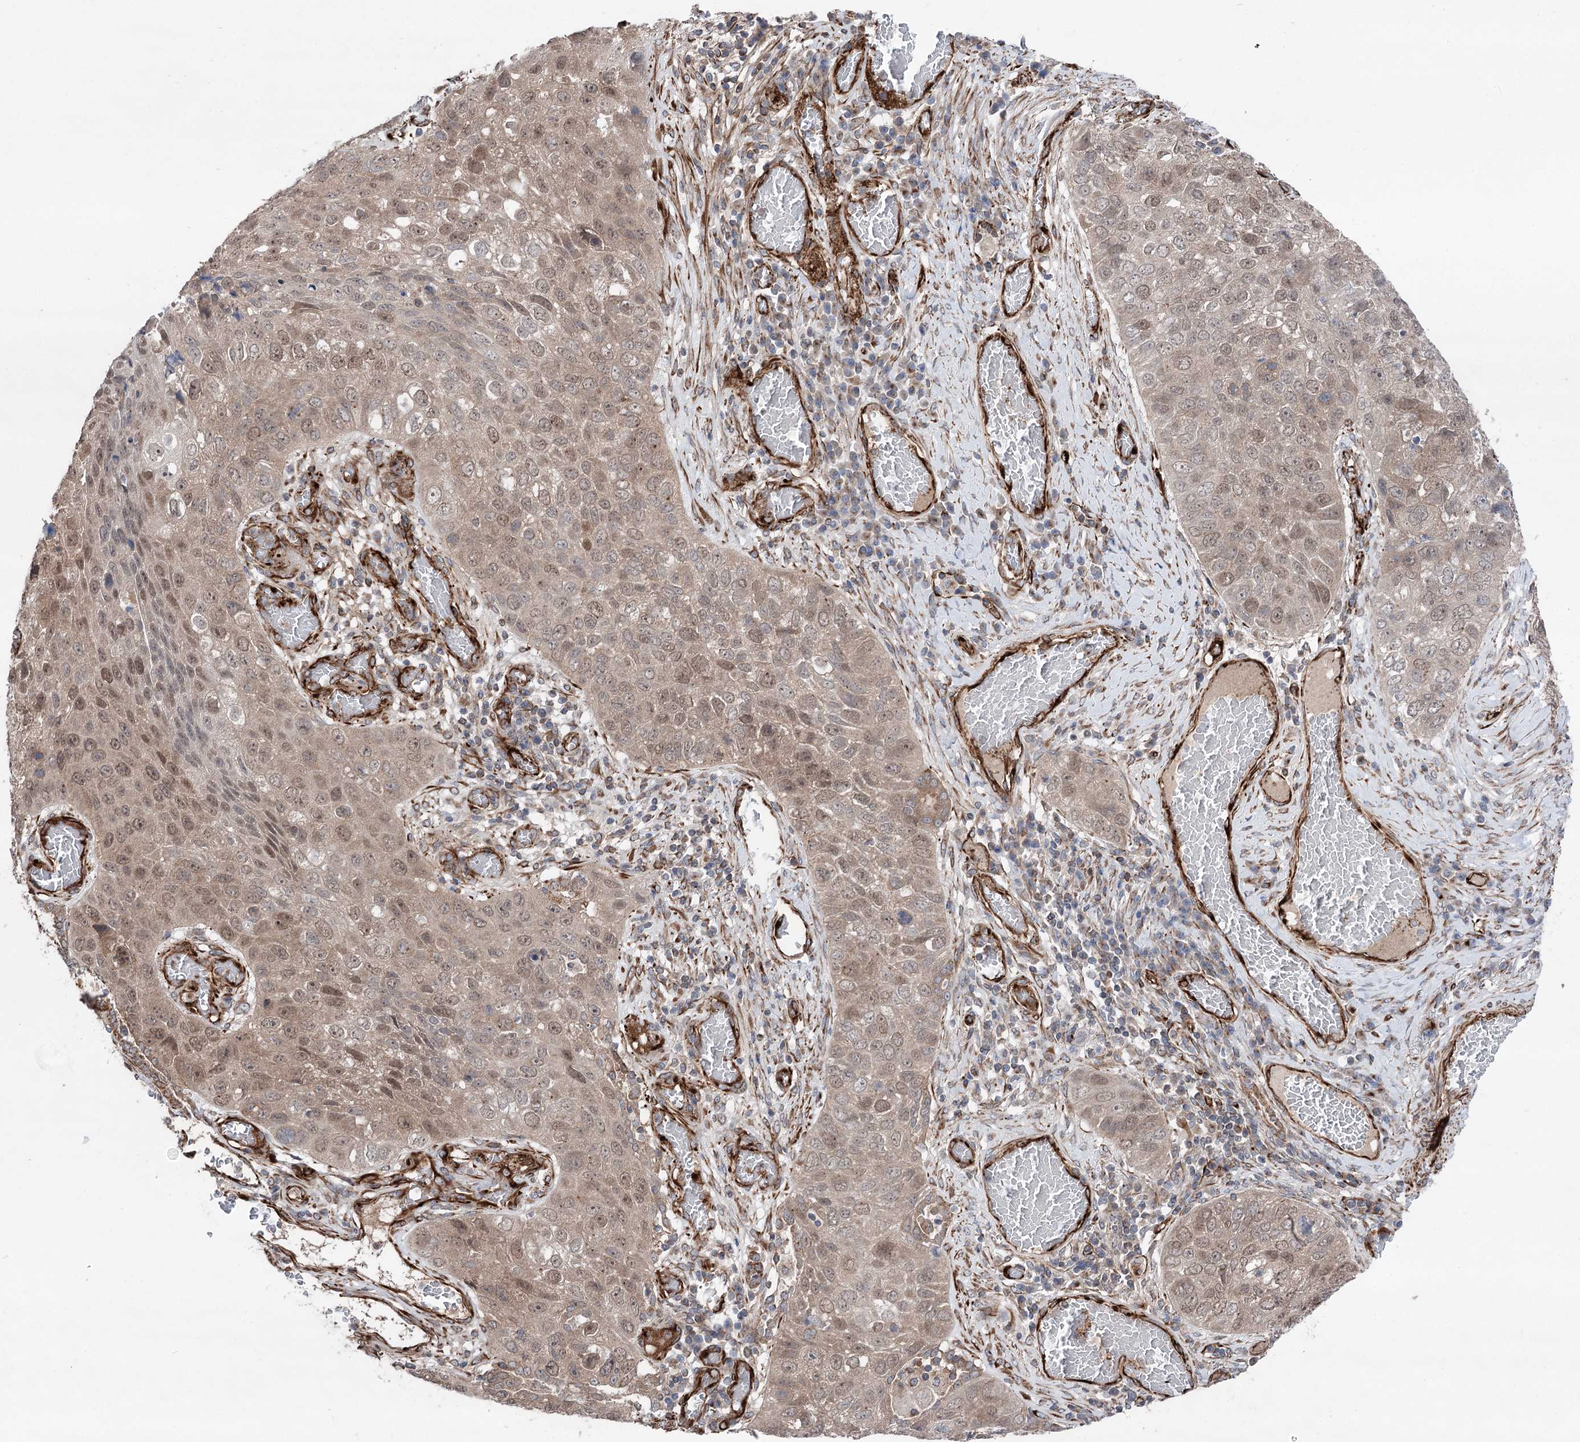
{"staining": {"intensity": "moderate", "quantity": ">75%", "location": "nuclear"}, "tissue": "lung cancer", "cell_type": "Tumor cells", "image_type": "cancer", "snomed": [{"axis": "morphology", "description": "Squamous cell carcinoma, NOS"}, {"axis": "topography", "description": "Lung"}], "caption": "A high-resolution photomicrograph shows immunohistochemistry (IHC) staining of lung cancer (squamous cell carcinoma), which demonstrates moderate nuclear staining in approximately >75% of tumor cells.", "gene": "MIB1", "patient": {"sex": "male", "age": 61}}